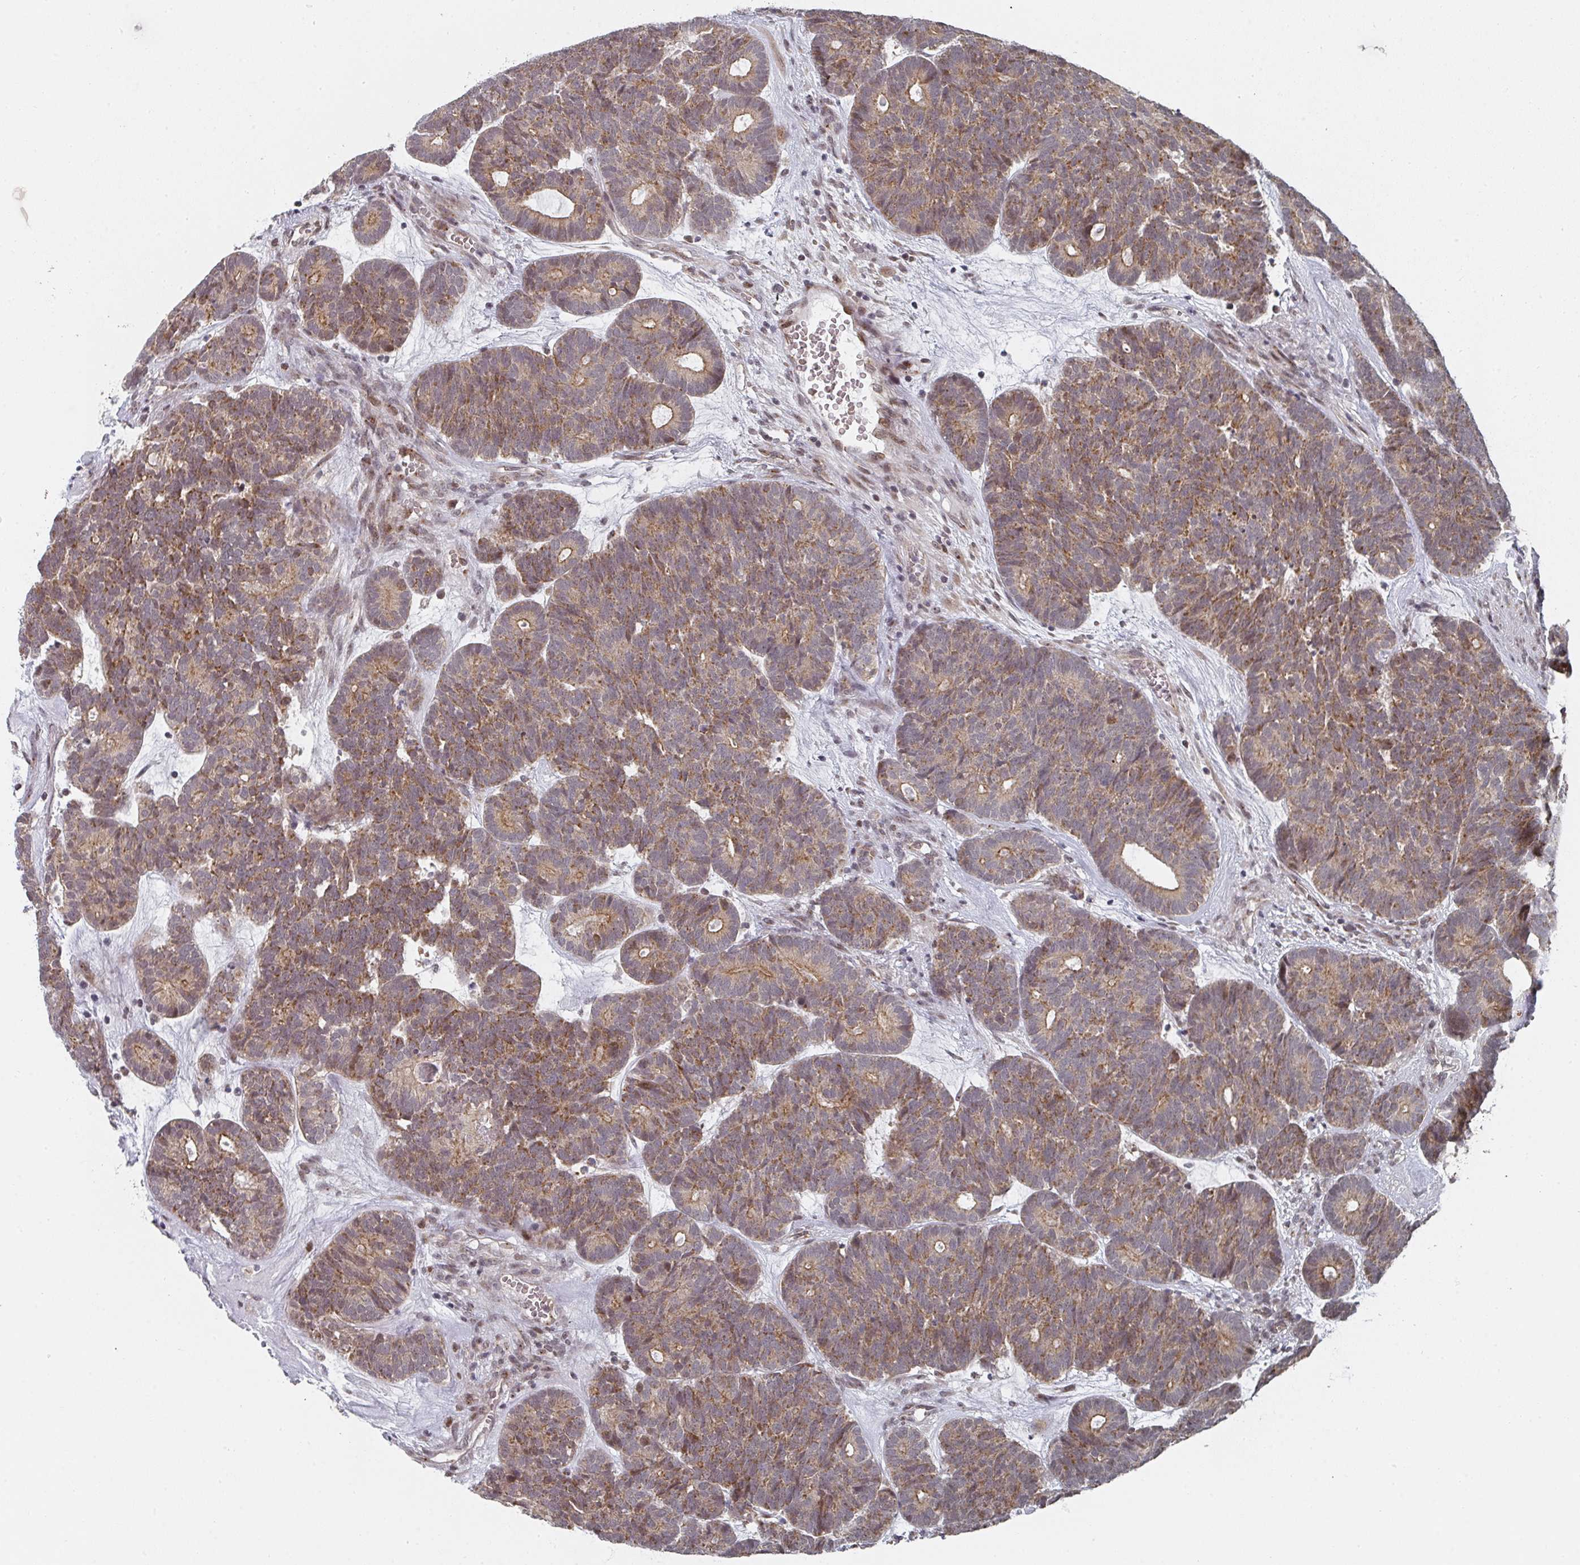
{"staining": {"intensity": "moderate", "quantity": ">75%", "location": "cytoplasmic/membranous"}, "tissue": "head and neck cancer", "cell_type": "Tumor cells", "image_type": "cancer", "snomed": [{"axis": "morphology", "description": "Adenocarcinoma, NOS"}, {"axis": "topography", "description": "Head-Neck"}], "caption": "Protein staining exhibits moderate cytoplasmic/membranous positivity in approximately >75% of tumor cells in head and neck cancer (adenocarcinoma).", "gene": "KIF1C", "patient": {"sex": "female", "age": 81}}